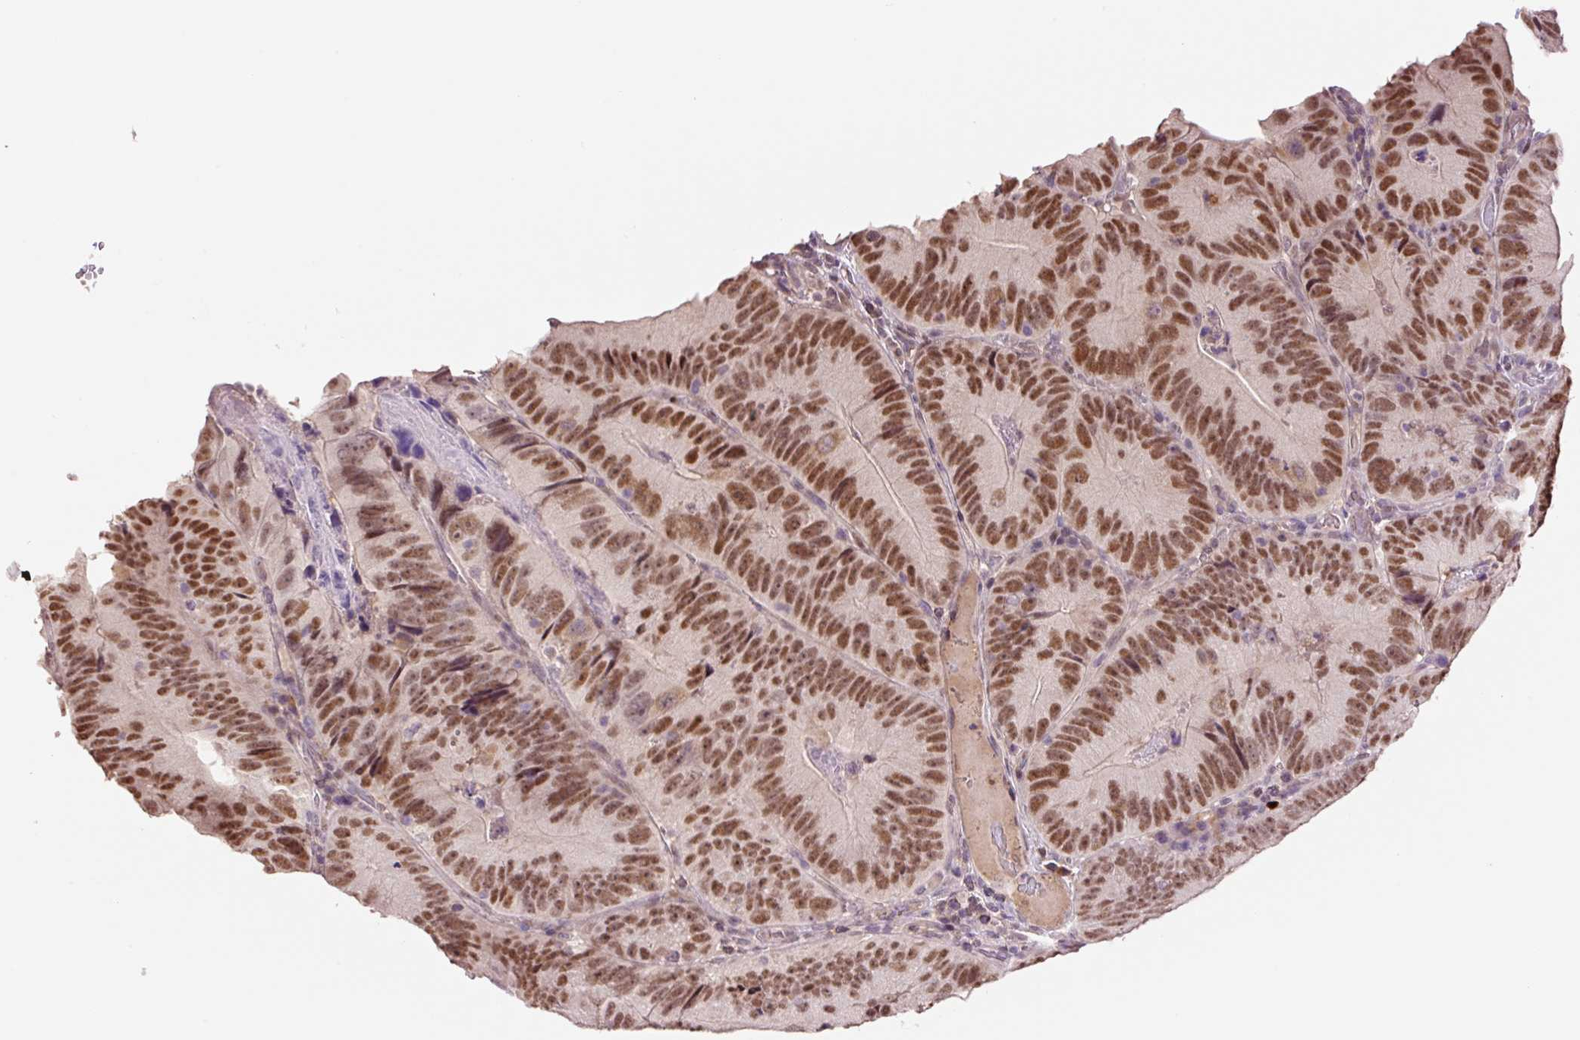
{"staining": {"intensity": "moderate", "quantity": ">75%", "location": "nuclear"}, "tissue": "colorectal cancer", "cell_type": "Tumor cells", "image_type": "cancer", "snomed": [{"axis": "morphology", "description": "Adenocarcinoma, NOS"}, {"axis": "topography", "description": "Colon"}], "caption": "The photomicrograph demonstrates staining of colorectal cancer, revealing moderate nuclear protein positivity (brown color) within tumor cells.", "gene": "DPPA4", "patient": {"sex": "female", "age": 86}}